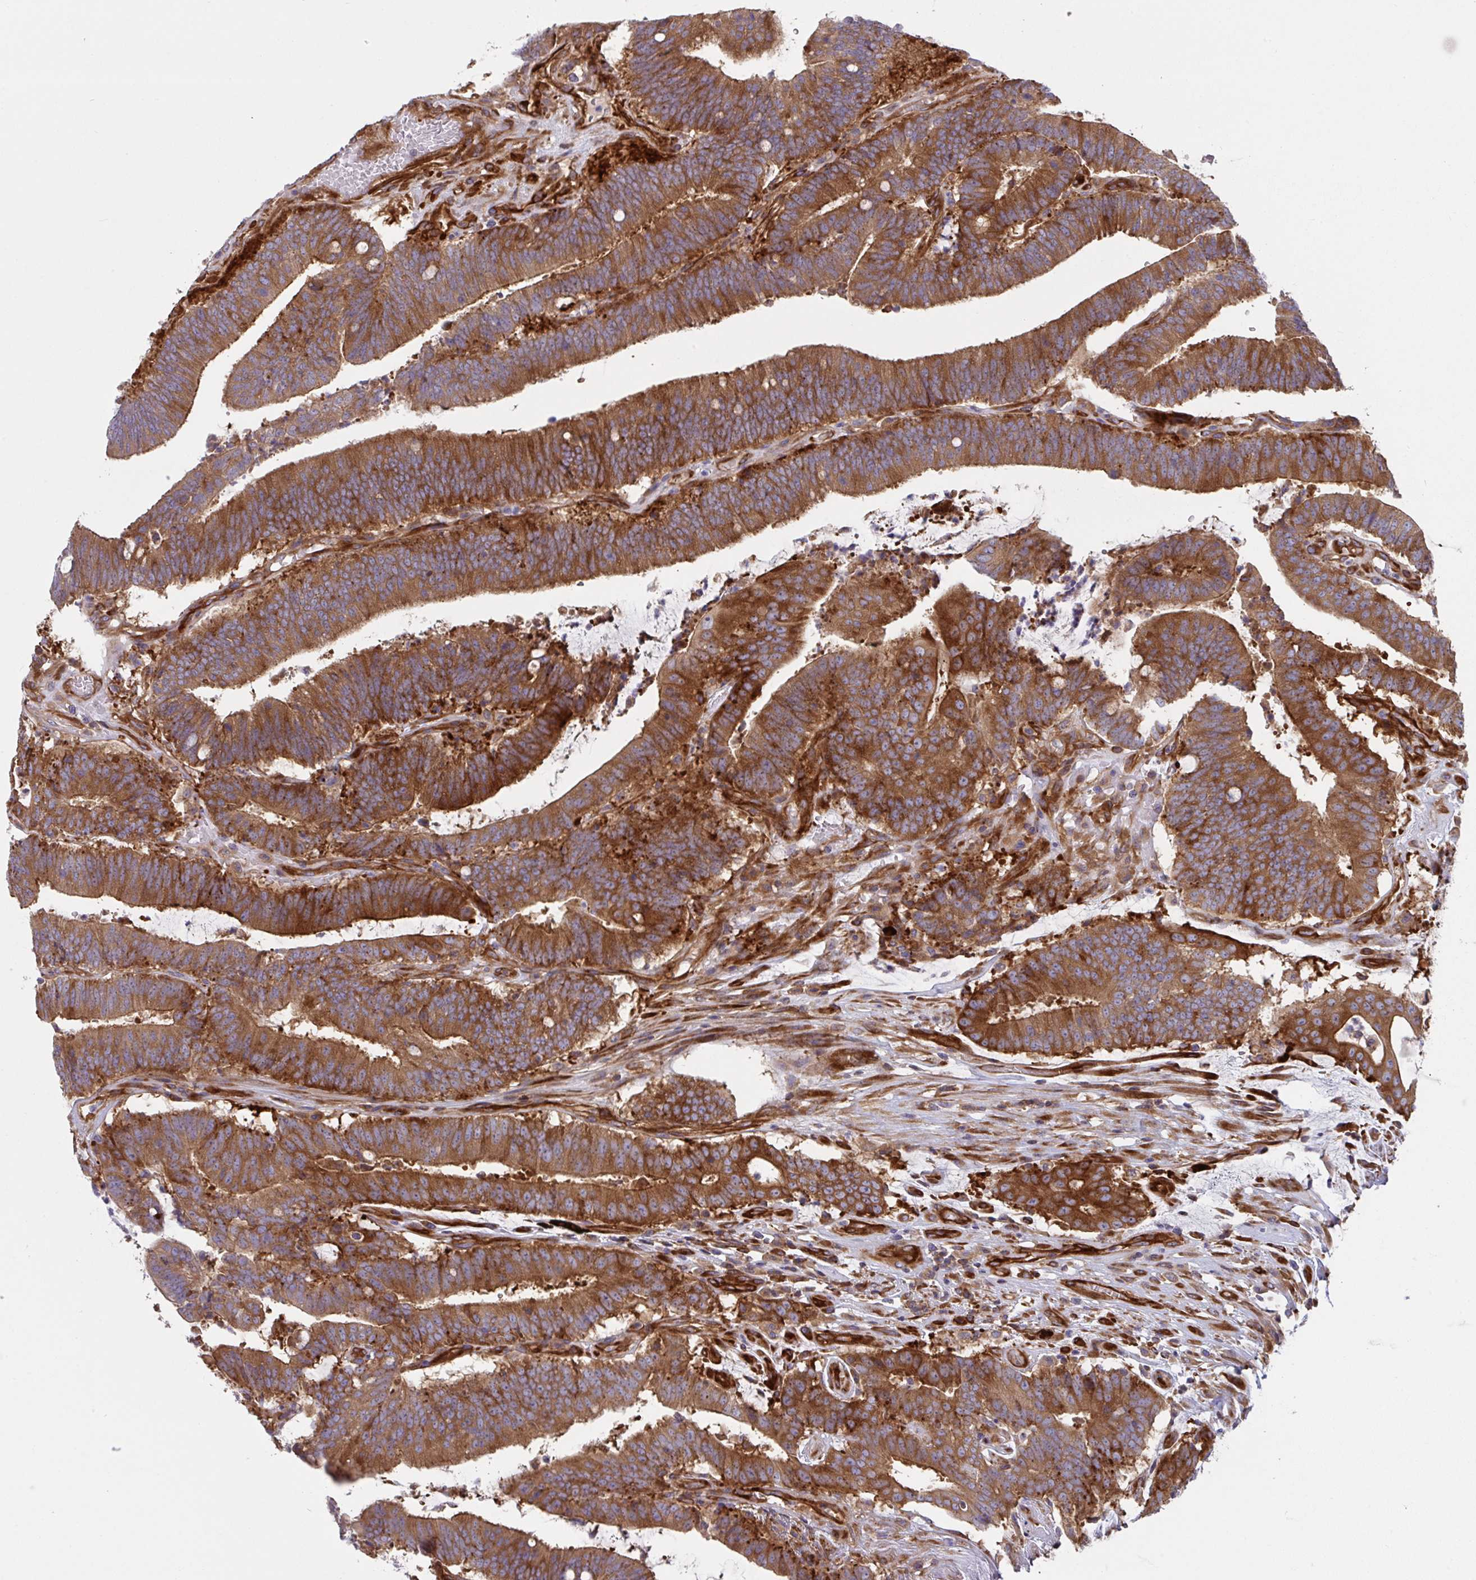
{"staining": {"intensity": "moderate", "quantity": ">75%", "location": "cytoplasmic/membranous"}, "tissue": "colorectal cancer", "cell_type": "Tumor cells", "image_type": "cancer", "snomed": [{"axis": "morphology", "description": "Adenocarcinoma, NOS"}, {"axis": "topography", "description": "Colon"}], "caption": "Protein staining by immunohistochemistry (IHC) exhibits moderate cytoplasmic/membranous expression in about >75% of tumor cells in colorectal adenocarcinoma.", "gene": "YARS2", "patient": {"sex": "female", "age": 43}}